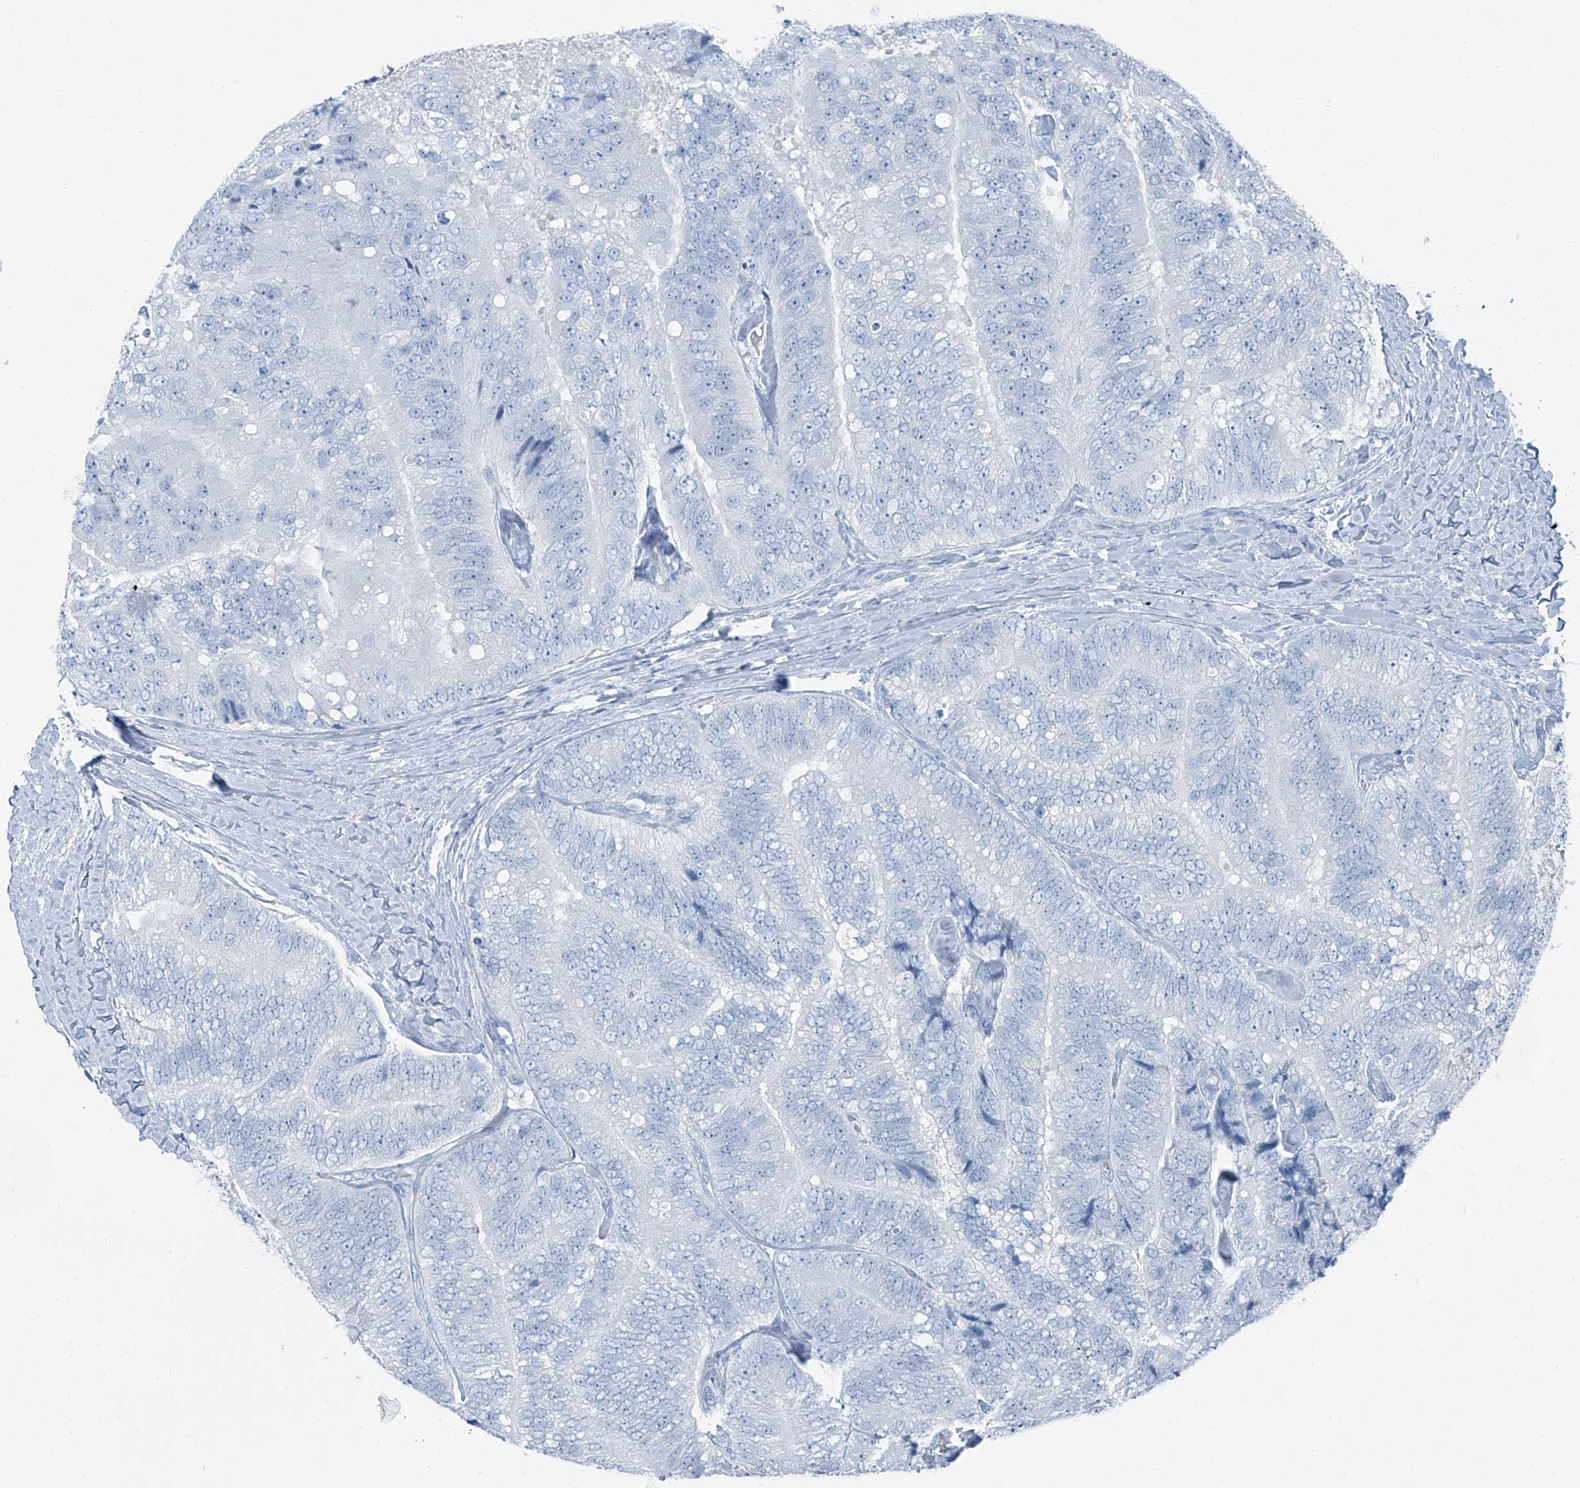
{"staining": {"intensity": "negative", "quantity": "none", "location": "none"}, "tissue": "prostate cancer", "cell_type": "Tumor cells", "image_type": "cancer", "snomed": [{"axis": "morphology", "description": "Adenocarcinoma, High grade"}, {"axis": "topography", "description": "Prostate"}], "caption": "Immunohistochemical staining of prostate cancer demonstrates no significant expression in tumor cells.", "gene": "RGN", "patient": {"sex": "male", "age": 70}}